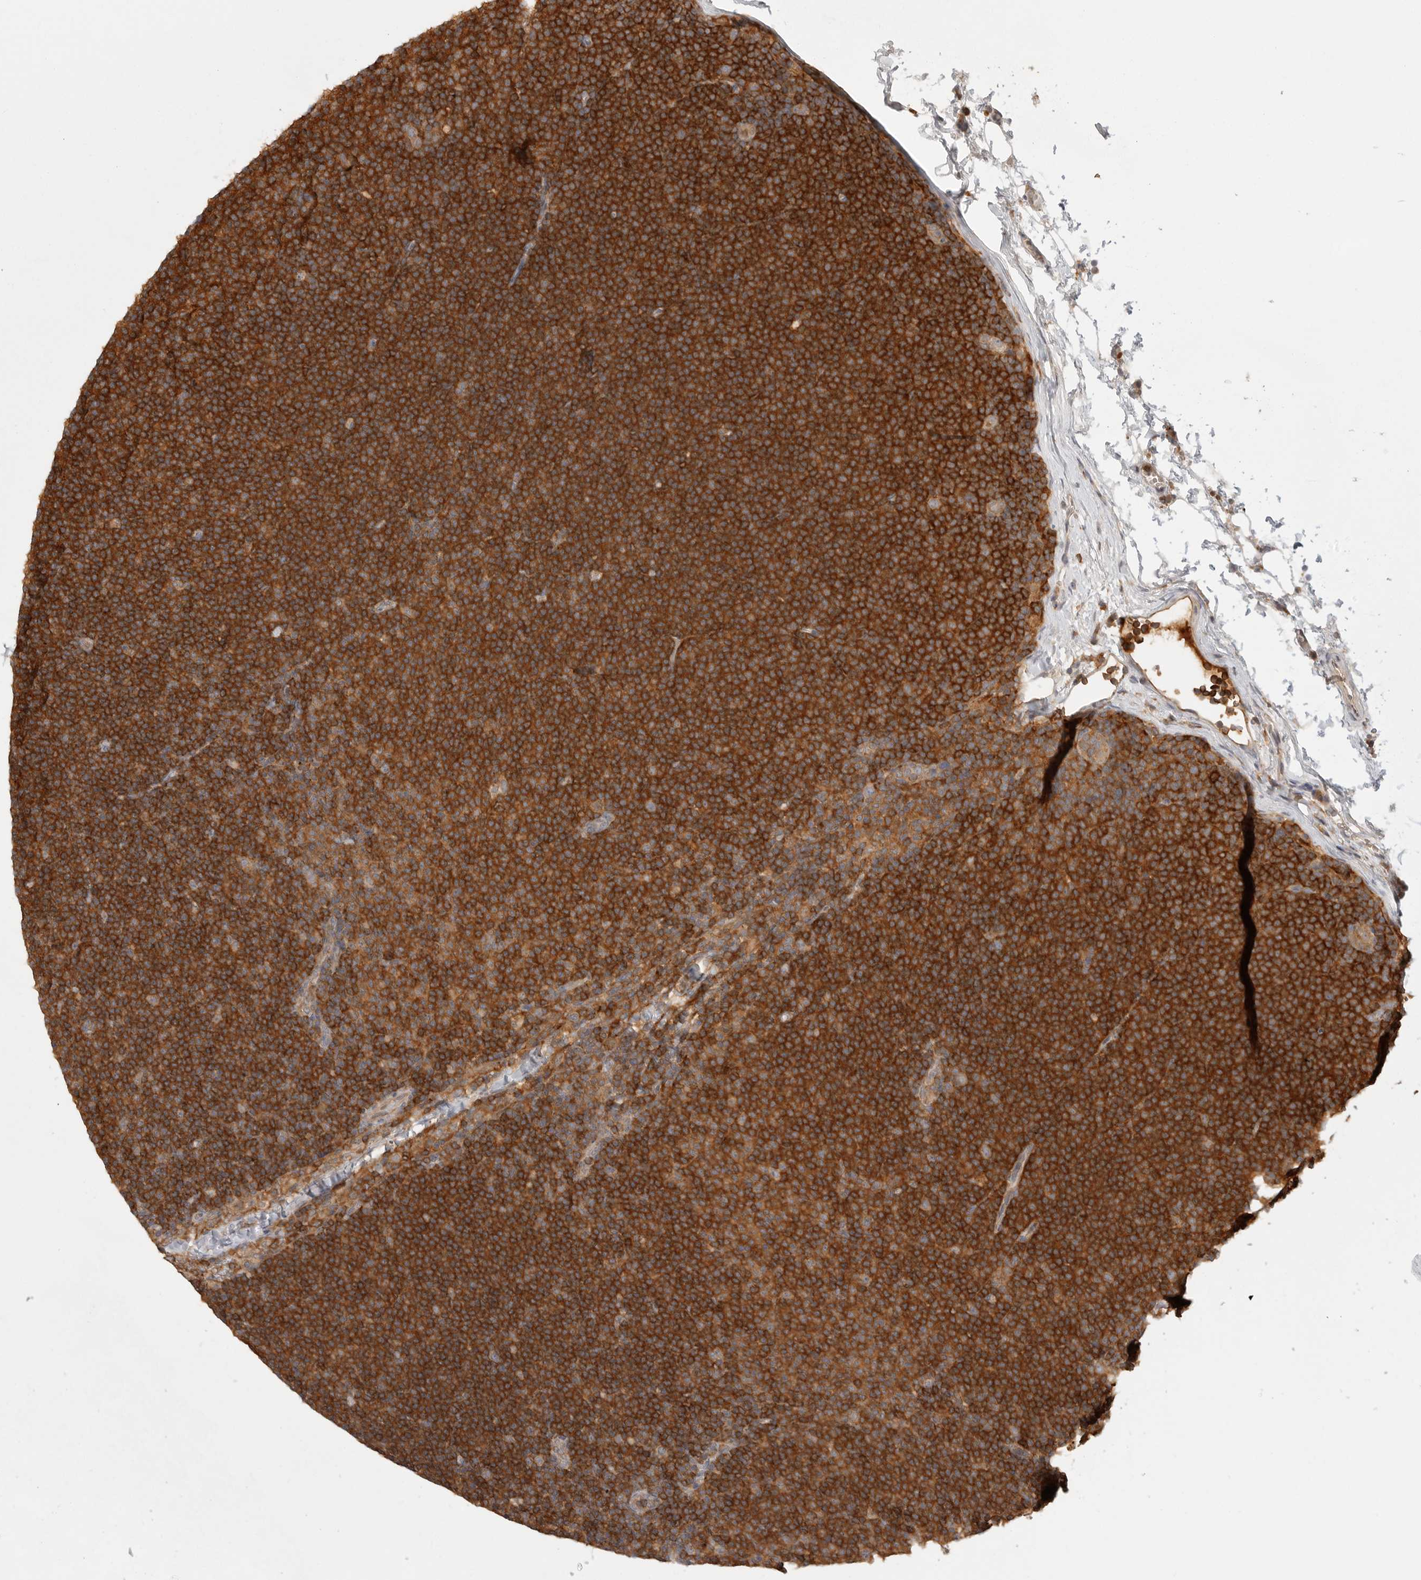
{"staining": {"intensity": "strong", "quantity": ">75%", "location": "cytoplasmic/membranous"}, "tissue": "lymphoma", "cell_type": "Tumor cells", "image_type": "cancer", "snomed": [{"axis": "morphology", "description": "Malignant lymphoma, non-Hodgkin's type, Low grade"}, {"axis": "topography", "description": "Lymph node"}], "caption": "A micrograph of human lymphoma stained for a protein shows strong cytoplasmic/membranous brown staining in tumor cells.", "gene": "DBNL", "patient": {"sex": "female", "age": 53}}